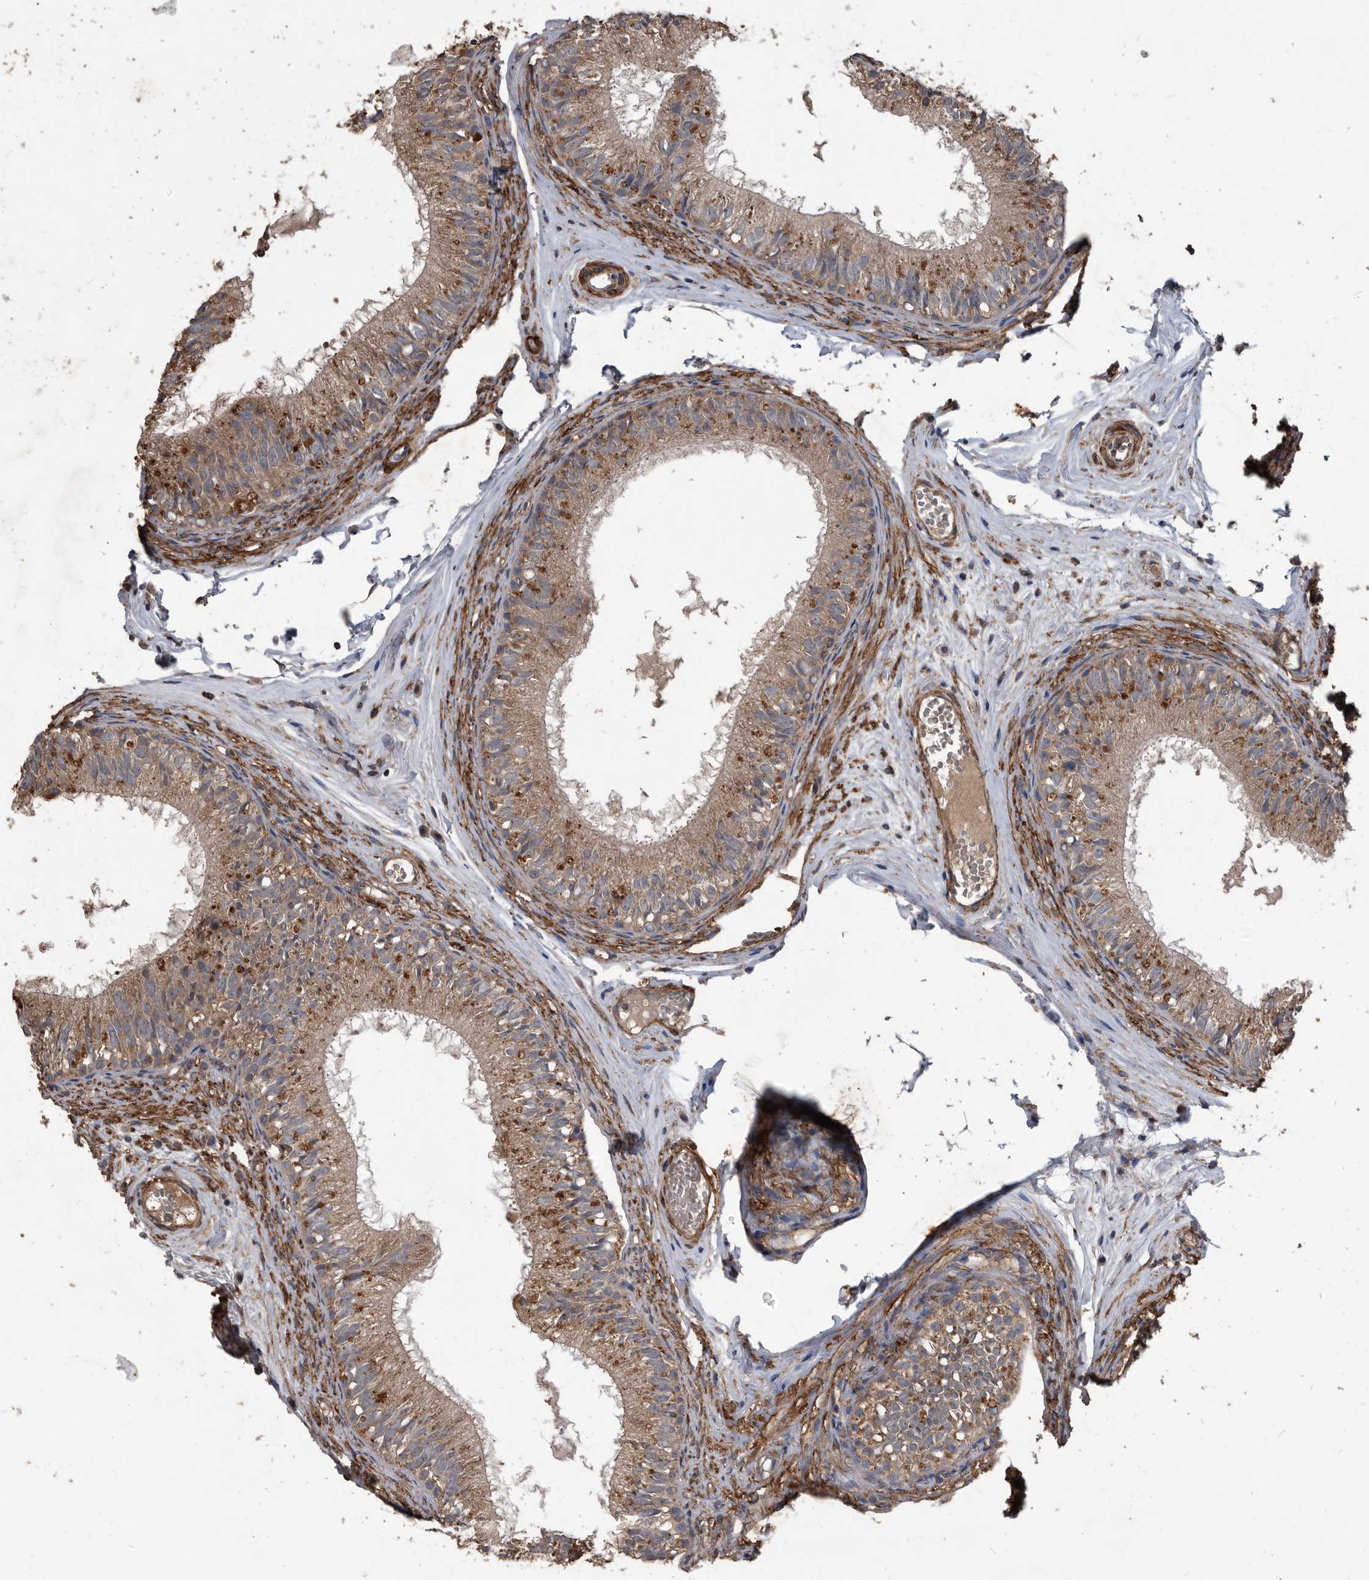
{"staining": {"intensity": "moderate", "quantity": "25%-75%", "location": "cytoplasmic/membranous"}, "tissue": "epididymis", "cell_type": "Glandular cells", "image_type": "normal", "snomed": [{"axis": "morphology", "description": "Normal tissue, NOS"}, {"axis": "morphology", "description": "Seminoma in situ"}, {"axis": "topography", "description": "Testis"}, {"axis": "topography", "description": "Epididymis"}], "caption": "Immunohistochemical staining of benign epididymis reveals 25%-75% levels of moderate cytoplasmic/membranous protein expression in approximately 25%-75% of glandular cells.", "gene": "NRBP1", "patient": {"sex": "male", "age": 28}}